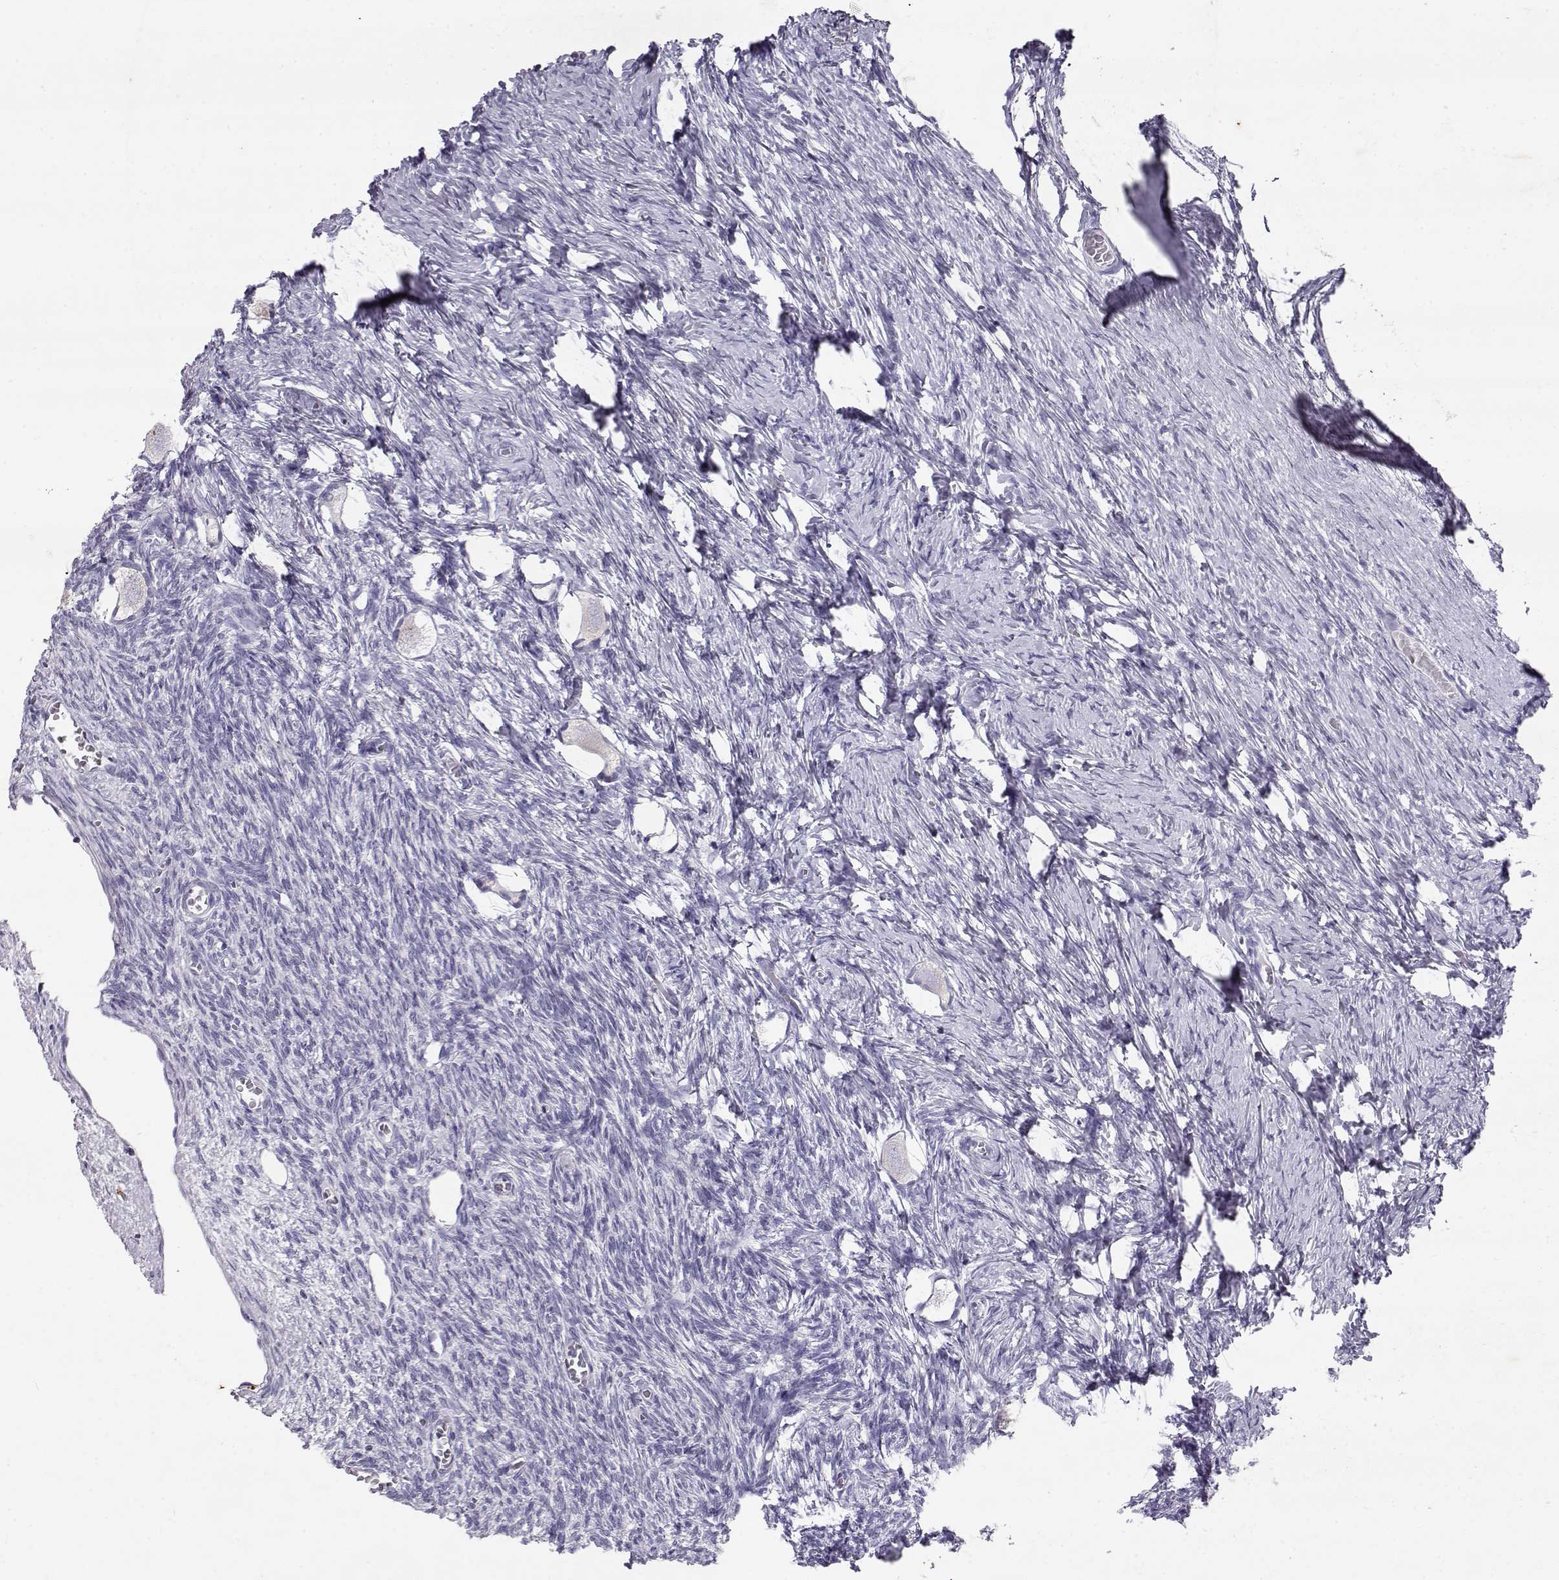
{"staining": {"intensity": "negative", "quantity": "none", "location": "none"}, "tissue": "ovary", "cell_type": "Follicle cells", "image_type": "normal", "snomed": [{"axis": "morphology", "description": "Normal tissue, NOS"}, {"axis": "topography", "description": "Ovary"}], "caption": "Normal ovary was stained to show a protein in brown. There is no significant staining in follicle cells. The staining is performed using DAB brown chromogen with nuclei counter-stained in using hematoxylin.", "gene": "RD3", "patient": {"sex": "female", "age": 27}}